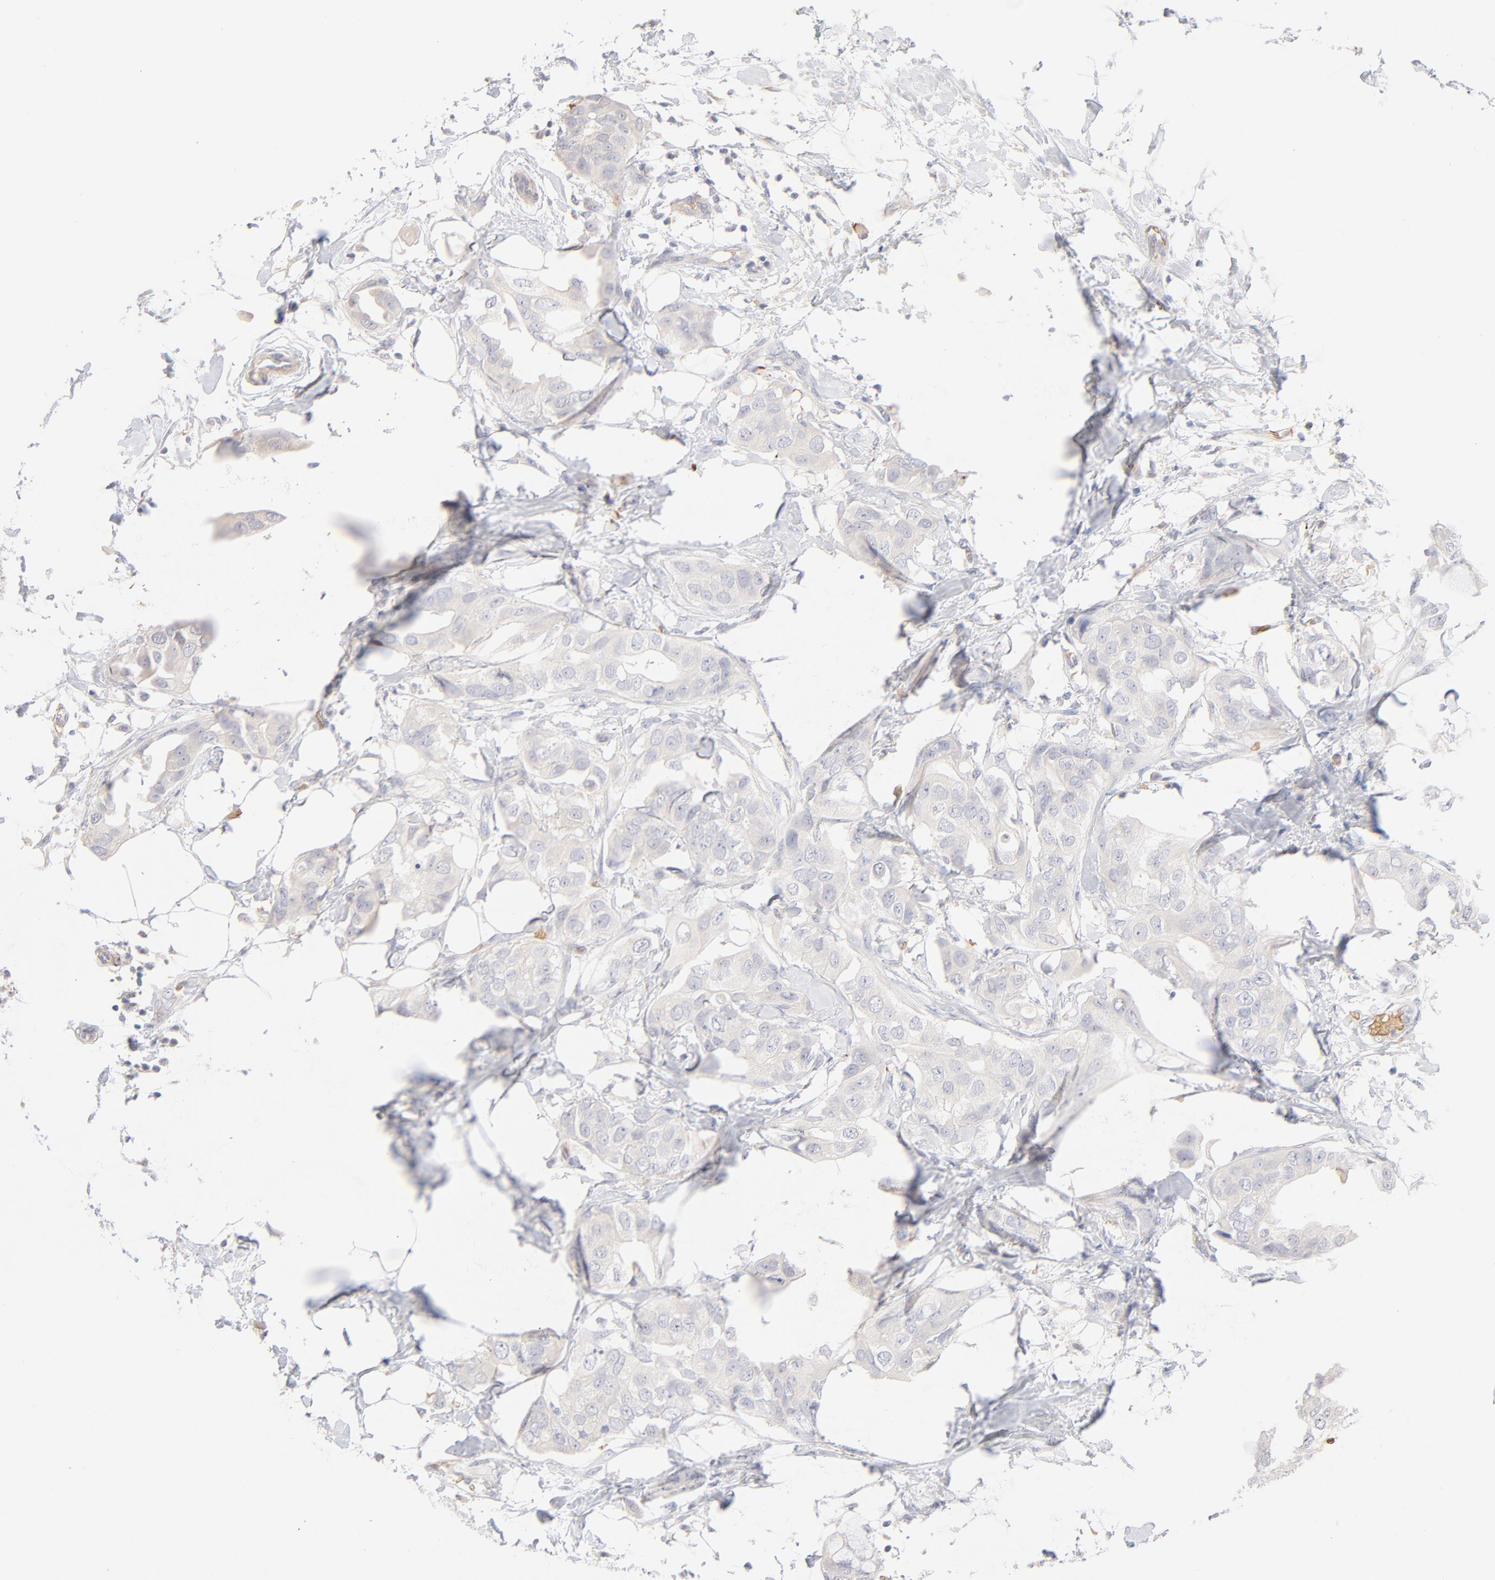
{"staining": {"intensity": "negative", "quantity": "none", "location": "none"}, "tissue": "breast cancer", "cell_type": "Tumor cells", "image_type": "cancer", "snomed": [{"axis": "morphology", "description": "Duct carcinoma"}, {"axis": "topography", "description": "Breast"}], "caption": "Immunohistochemical staining of human breast cancer exhibits no significant positivity in tumor cells. (DAB IHC visualized using brightfield microscopy, high magnification).", "gene": "SPTB", "patient": {"sex": "female", "age": 40}}